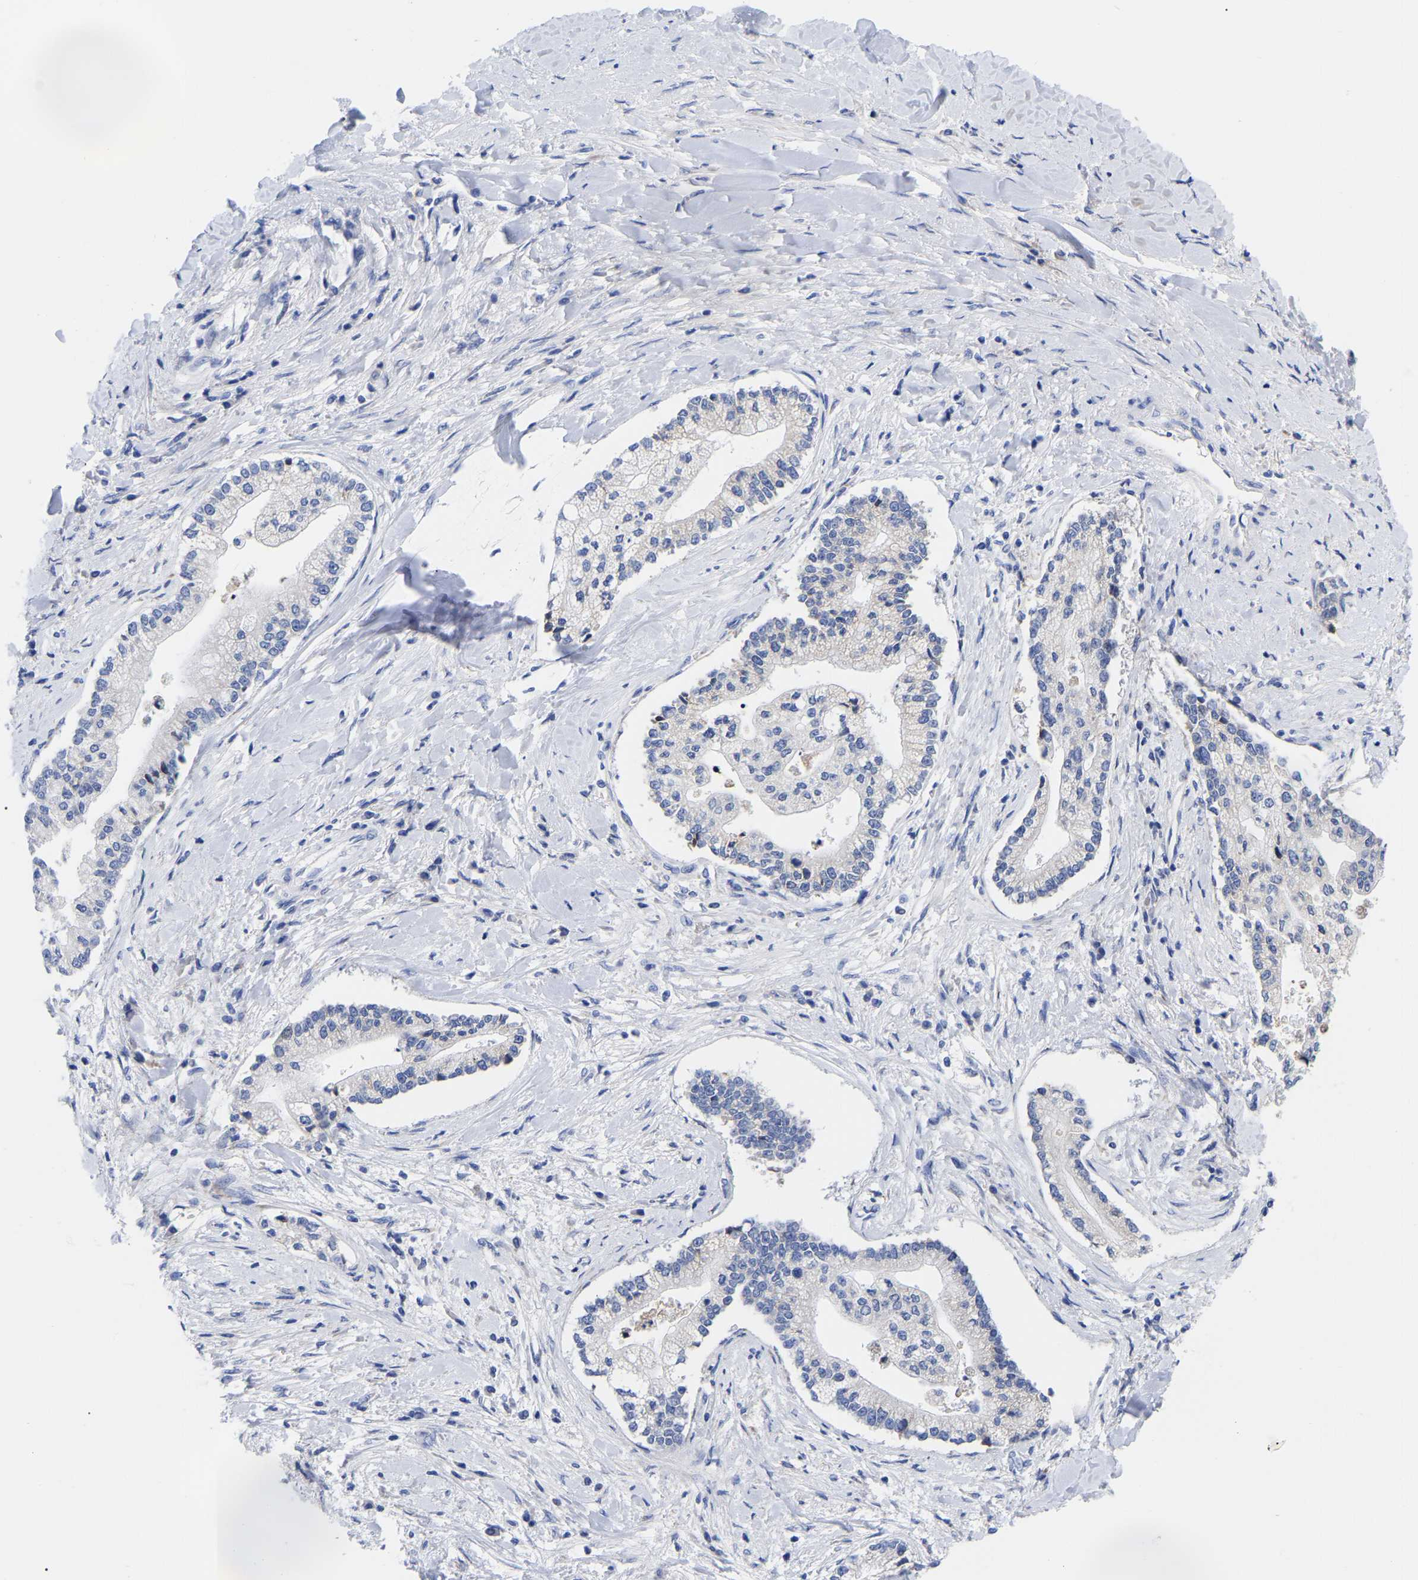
{"staining": {"intensity": "negative", "quantity": "none", "location": "none"}, "tissue": "liver cancer", "cell_type": "Tumor cells", "image_type": "cancer", "snomed": [{"axis": "morphology", "description": "Cholangiocarcinoma"}, {"axis": "topography", "description": "Liver"}], "caption": "Immunohistochemical staining of liver cancer shows no significant expression in tumor cells.", "gene": "CFAP298", "patient": {"sex": "male", "age": 50}}